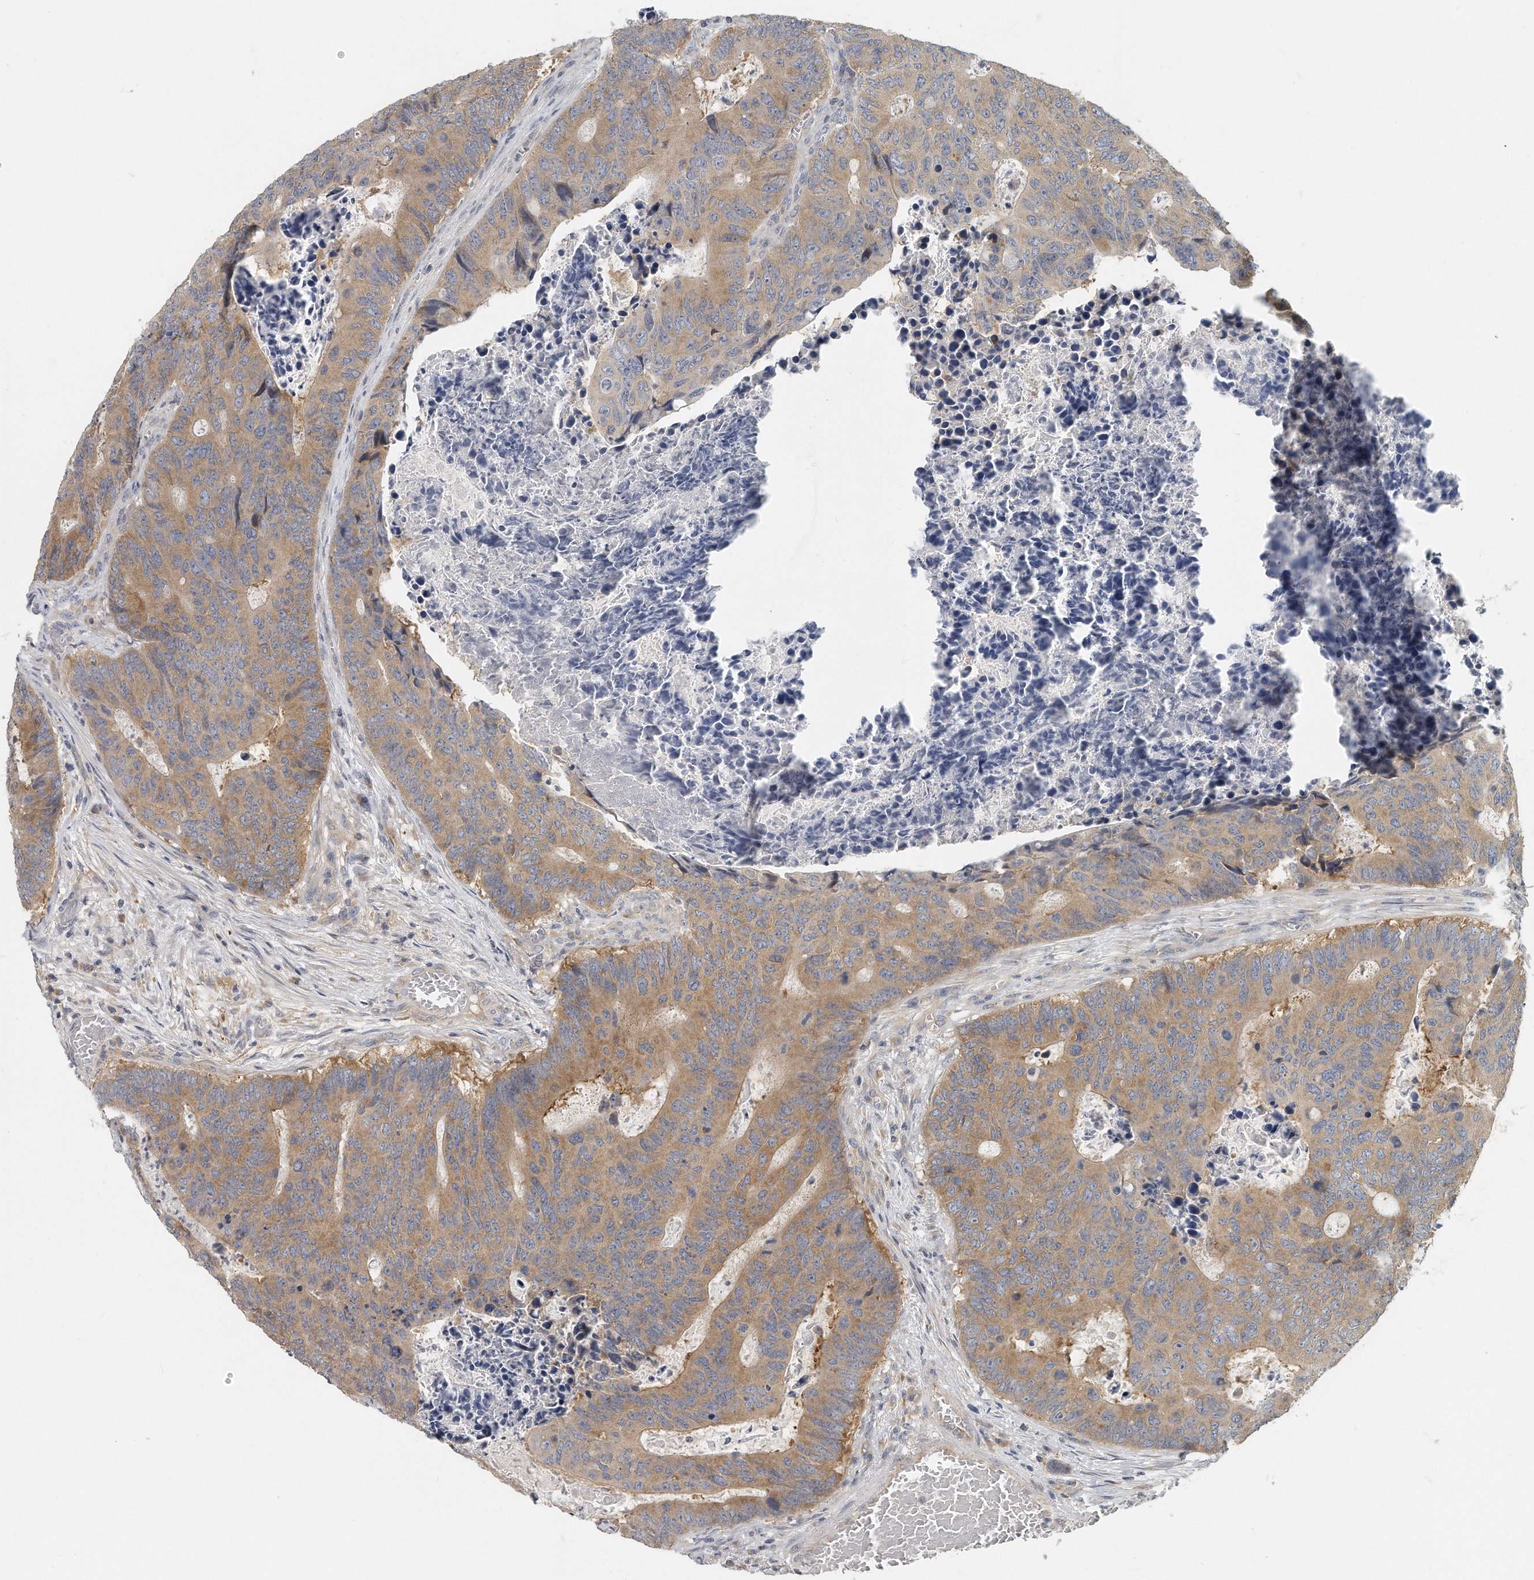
{"staining": {"intensity": "moderate", "quantity": ">75%", "location": "cytoplasmic/membranous"}, "tissue": "colorectal cancer", "cell_type": "Tumor cells", "image_type": "cancer", "snomed": [{"axis": "morphology", "description": "Adenocarcinoma, NOS"}, {"axis": "topography", "description": "Colon"}], "caption": "The micrograph demonstrates staining of colorectal cancer, revealing moderate cytoplasmic/membranous protein staining (brown color) within tumor cells.", "gene": "EIF3I", "patient": {"sex": "male", "age": 87}}